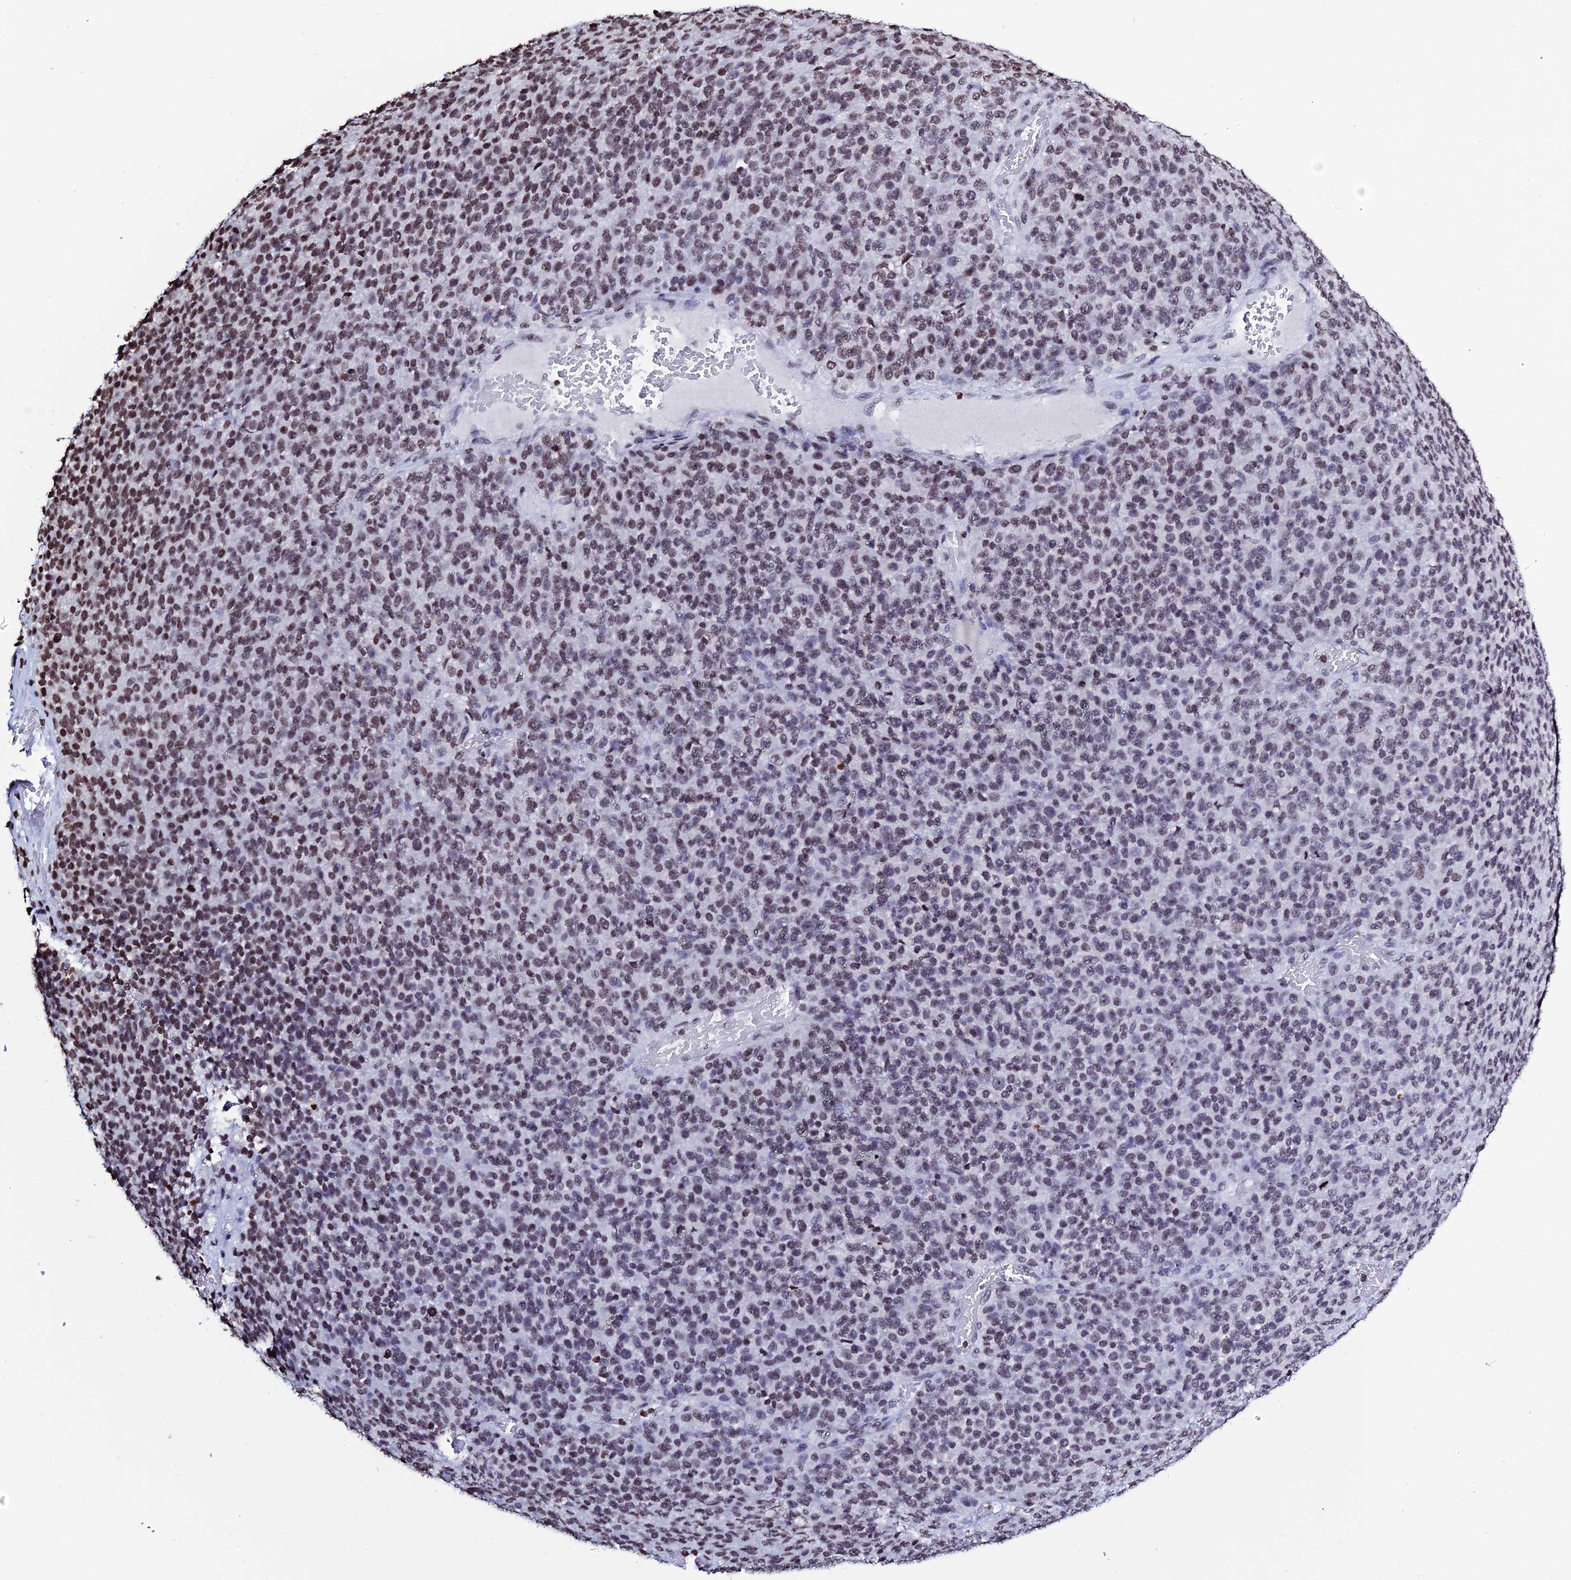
{"staining": {"intensity": "moderate", "quantity": ">75%", "location": "nuclear"}, "tissue": "melanoma", "cell_type": "Tumor cells", "image_type": "cancer", "snomed": [{"axis": "morphology", "description": "Malignant melanoma, Metastatic site"}, {"axis": "topography", "description": "Brain"}], "caption": "Brown immunohistochemical staining in melanoma displays moderate nuclear staining in approximately >75% of tumor cells. (Stains: DAB (3,3'-diaminobenzidine) in brown, nuclei in blue, Microscopy: brightfield microscopy at high magnification).", "gene": "MACROH2A2", "patient": {"sex": "female", "age": 56}}